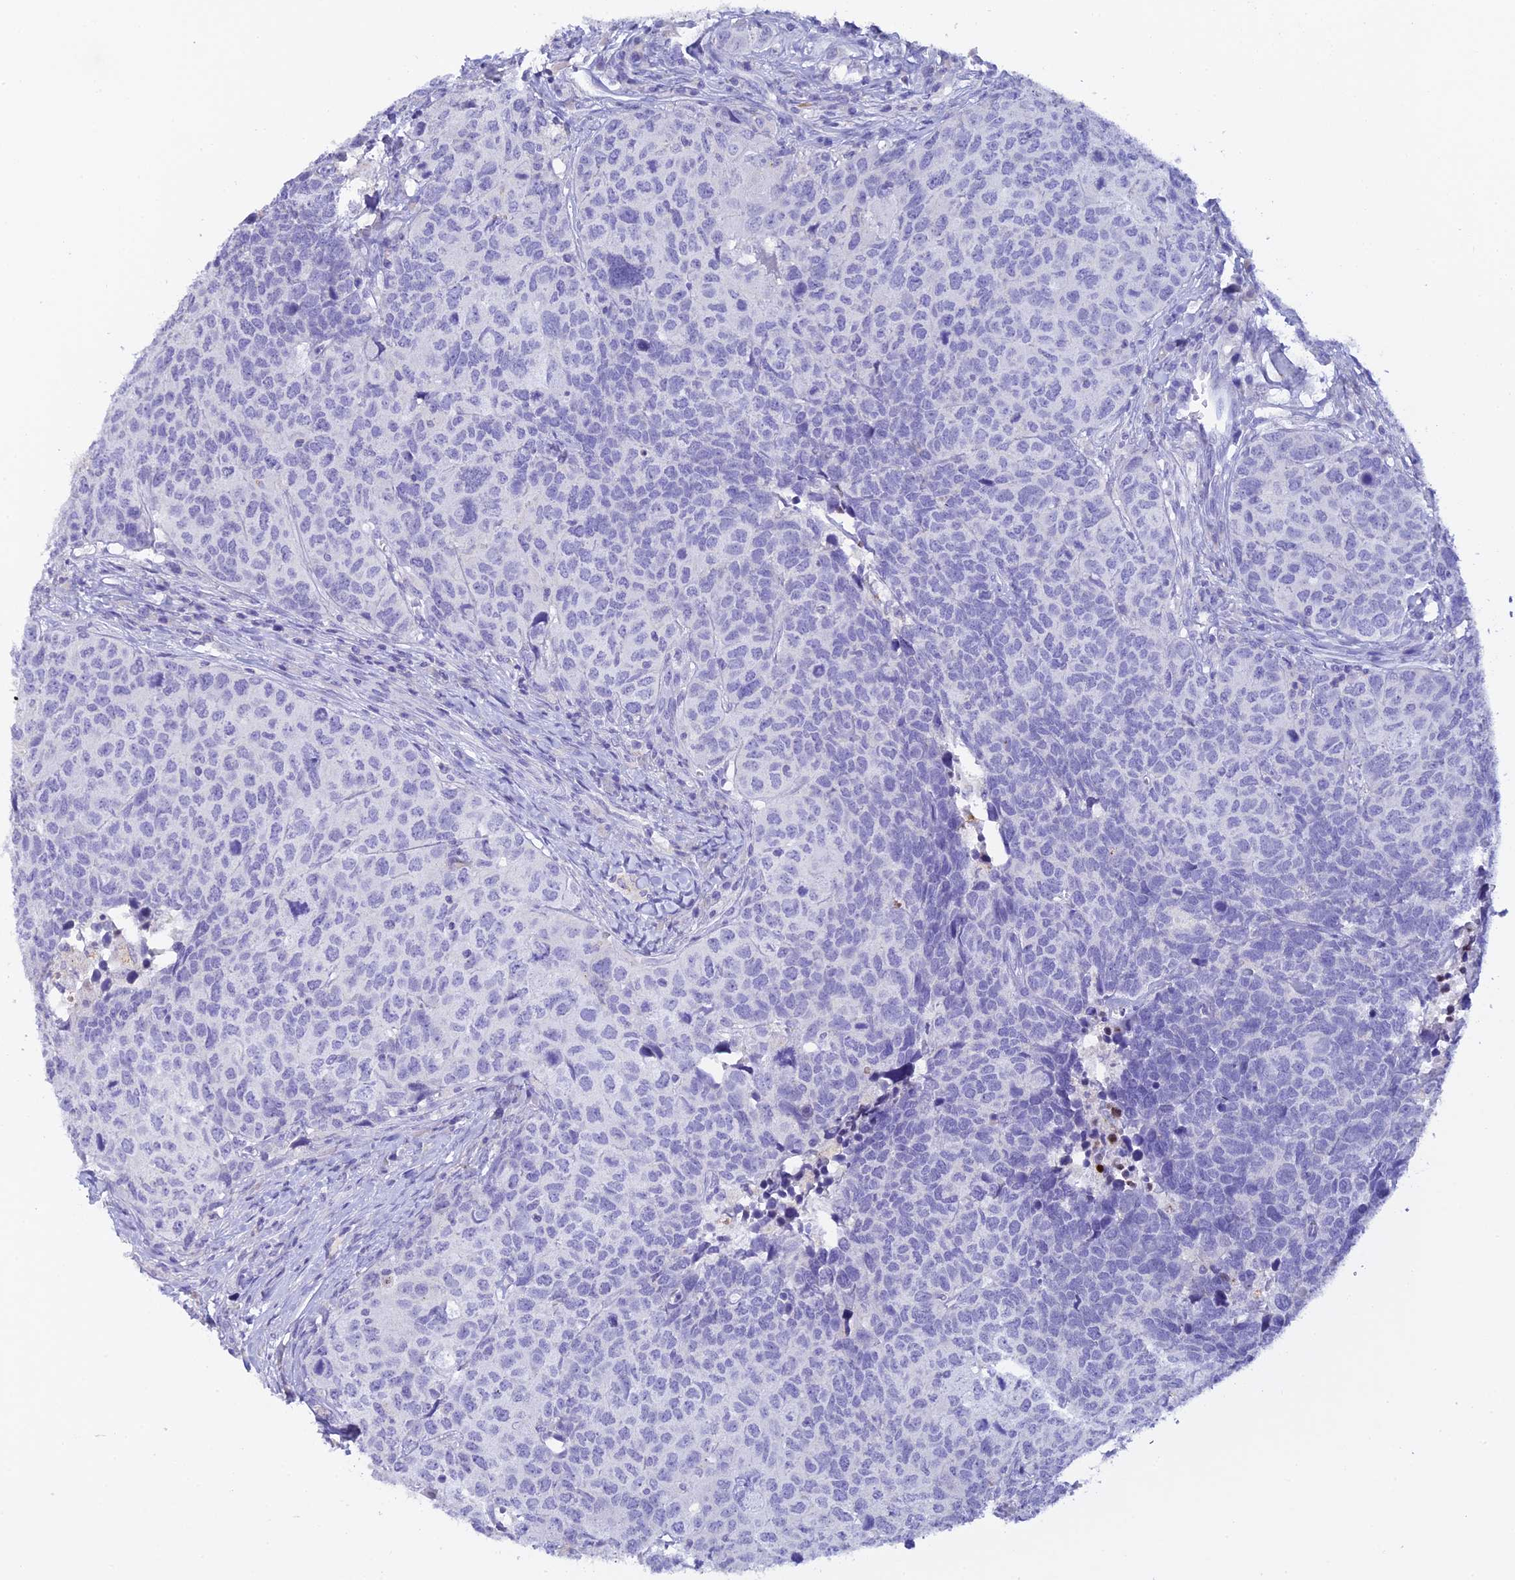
{"staining": {"intensity": "negative", "quantity": "none", "location": "none"}, "tissue": "head and neck cancer", "cell_type": "Tumor cells", "image_type": "cancer", "snomed": [{"axis": "morphology", "description": "Squamous cell carcinoma, NOS"}, {"axis": "topography", "description": "Head-Neck"}], "caption": "IHC micrograph of squamous cell carcinoma (head and neck) stained for a protein (brown), which reveals no positivity in tumor cells.", "gene": "C12orf29", "patient": {"sex": "male", "age": 66}}